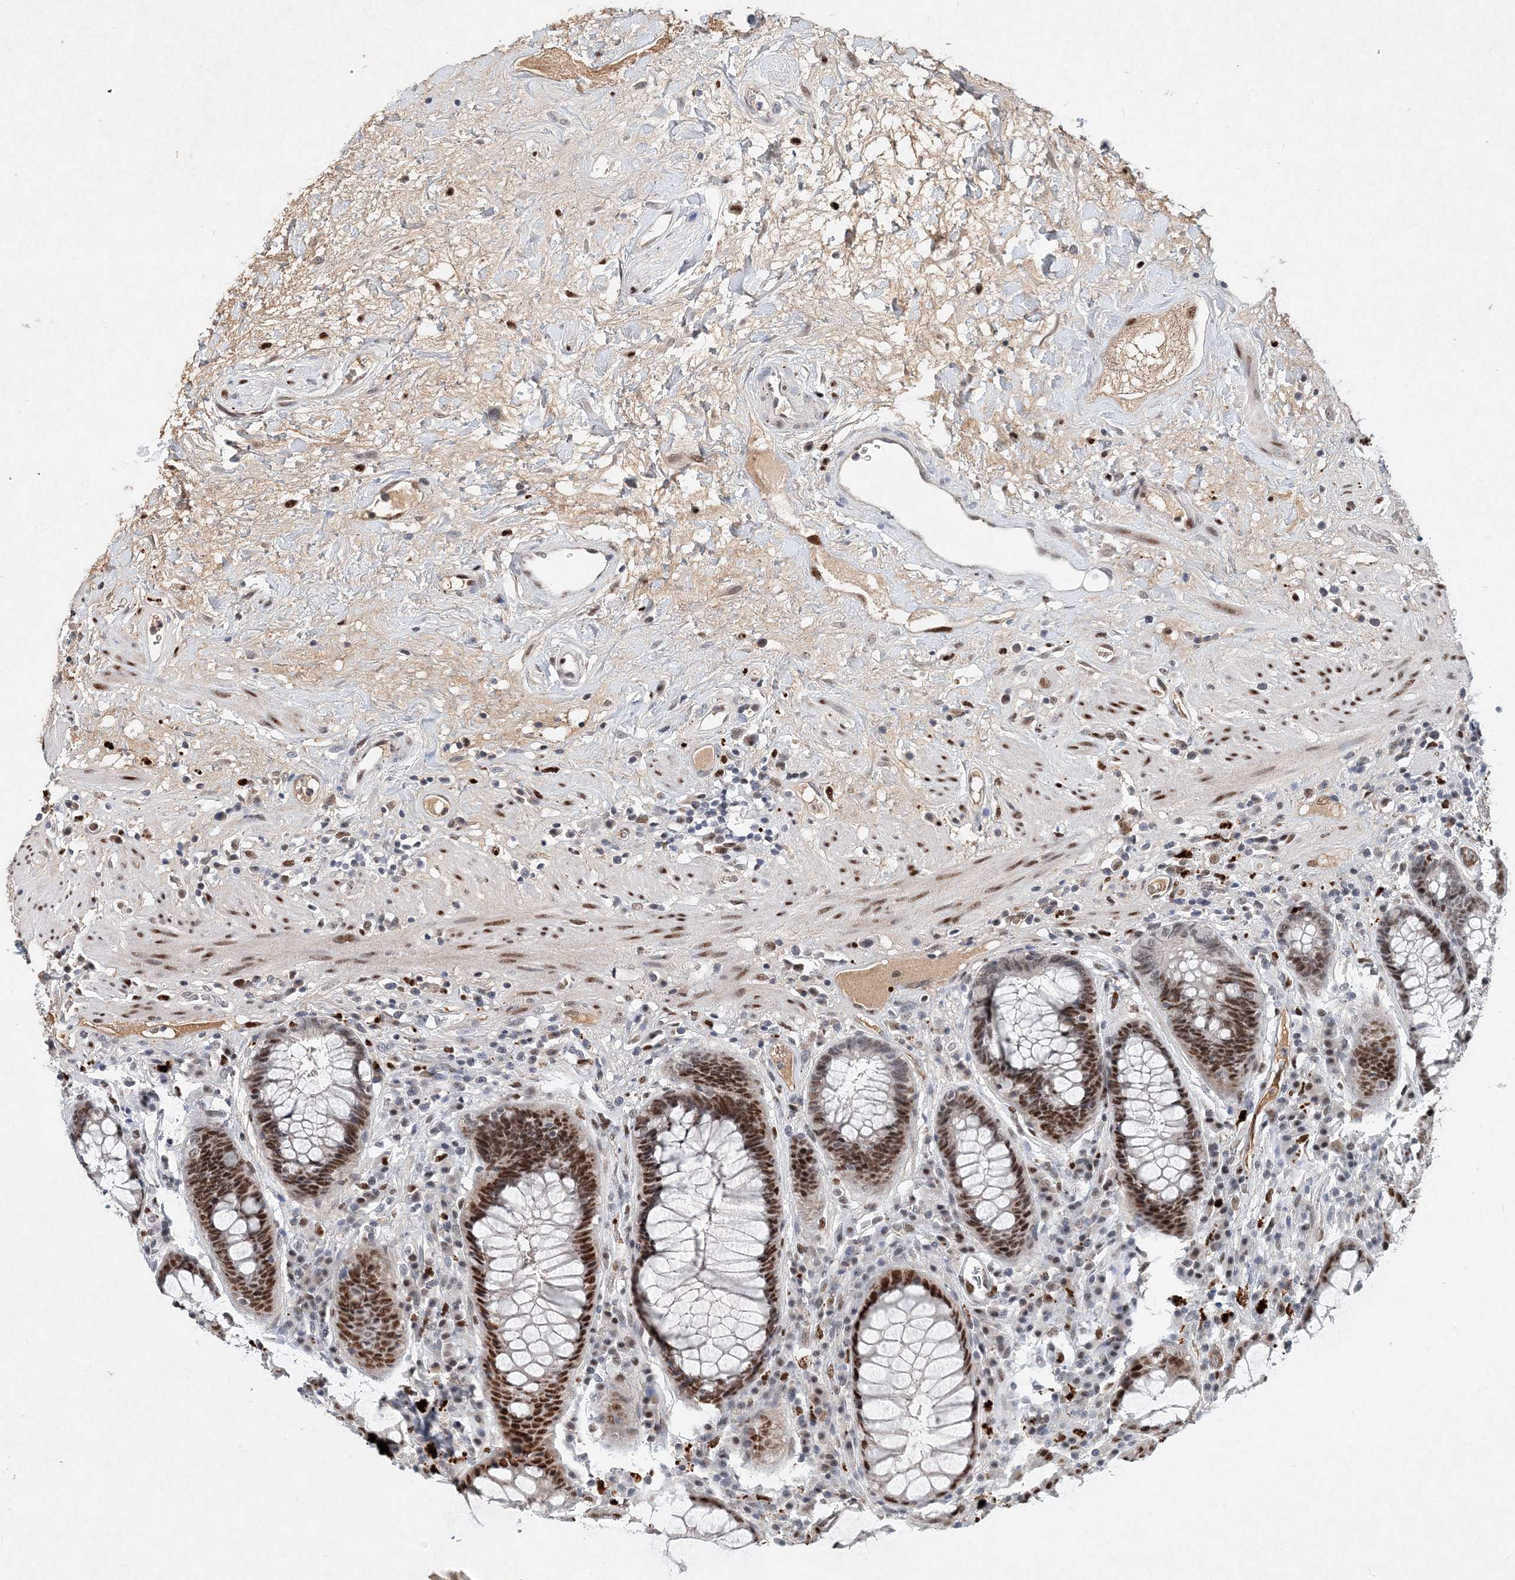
{"staining": {"intensity": "moderate", "quantity": ">75%", "location": "nuclear"}, "tissue": "rectum", "cell_type": "Glandular cells", "image_type": "normal", "snomed": [{"axis": "morphology", "description": "Normal tissue, NOS"}, {"axis": "topography", "description": "Rectum"}], "caption": "This is a photomicrograph of immunohistochemistry (IHC) staining of normal rectum, which shows moderate staining in the nuclear of glandular cells.", "gene": "KPNA4", "patient": {"sex": "male", "age": 64}}